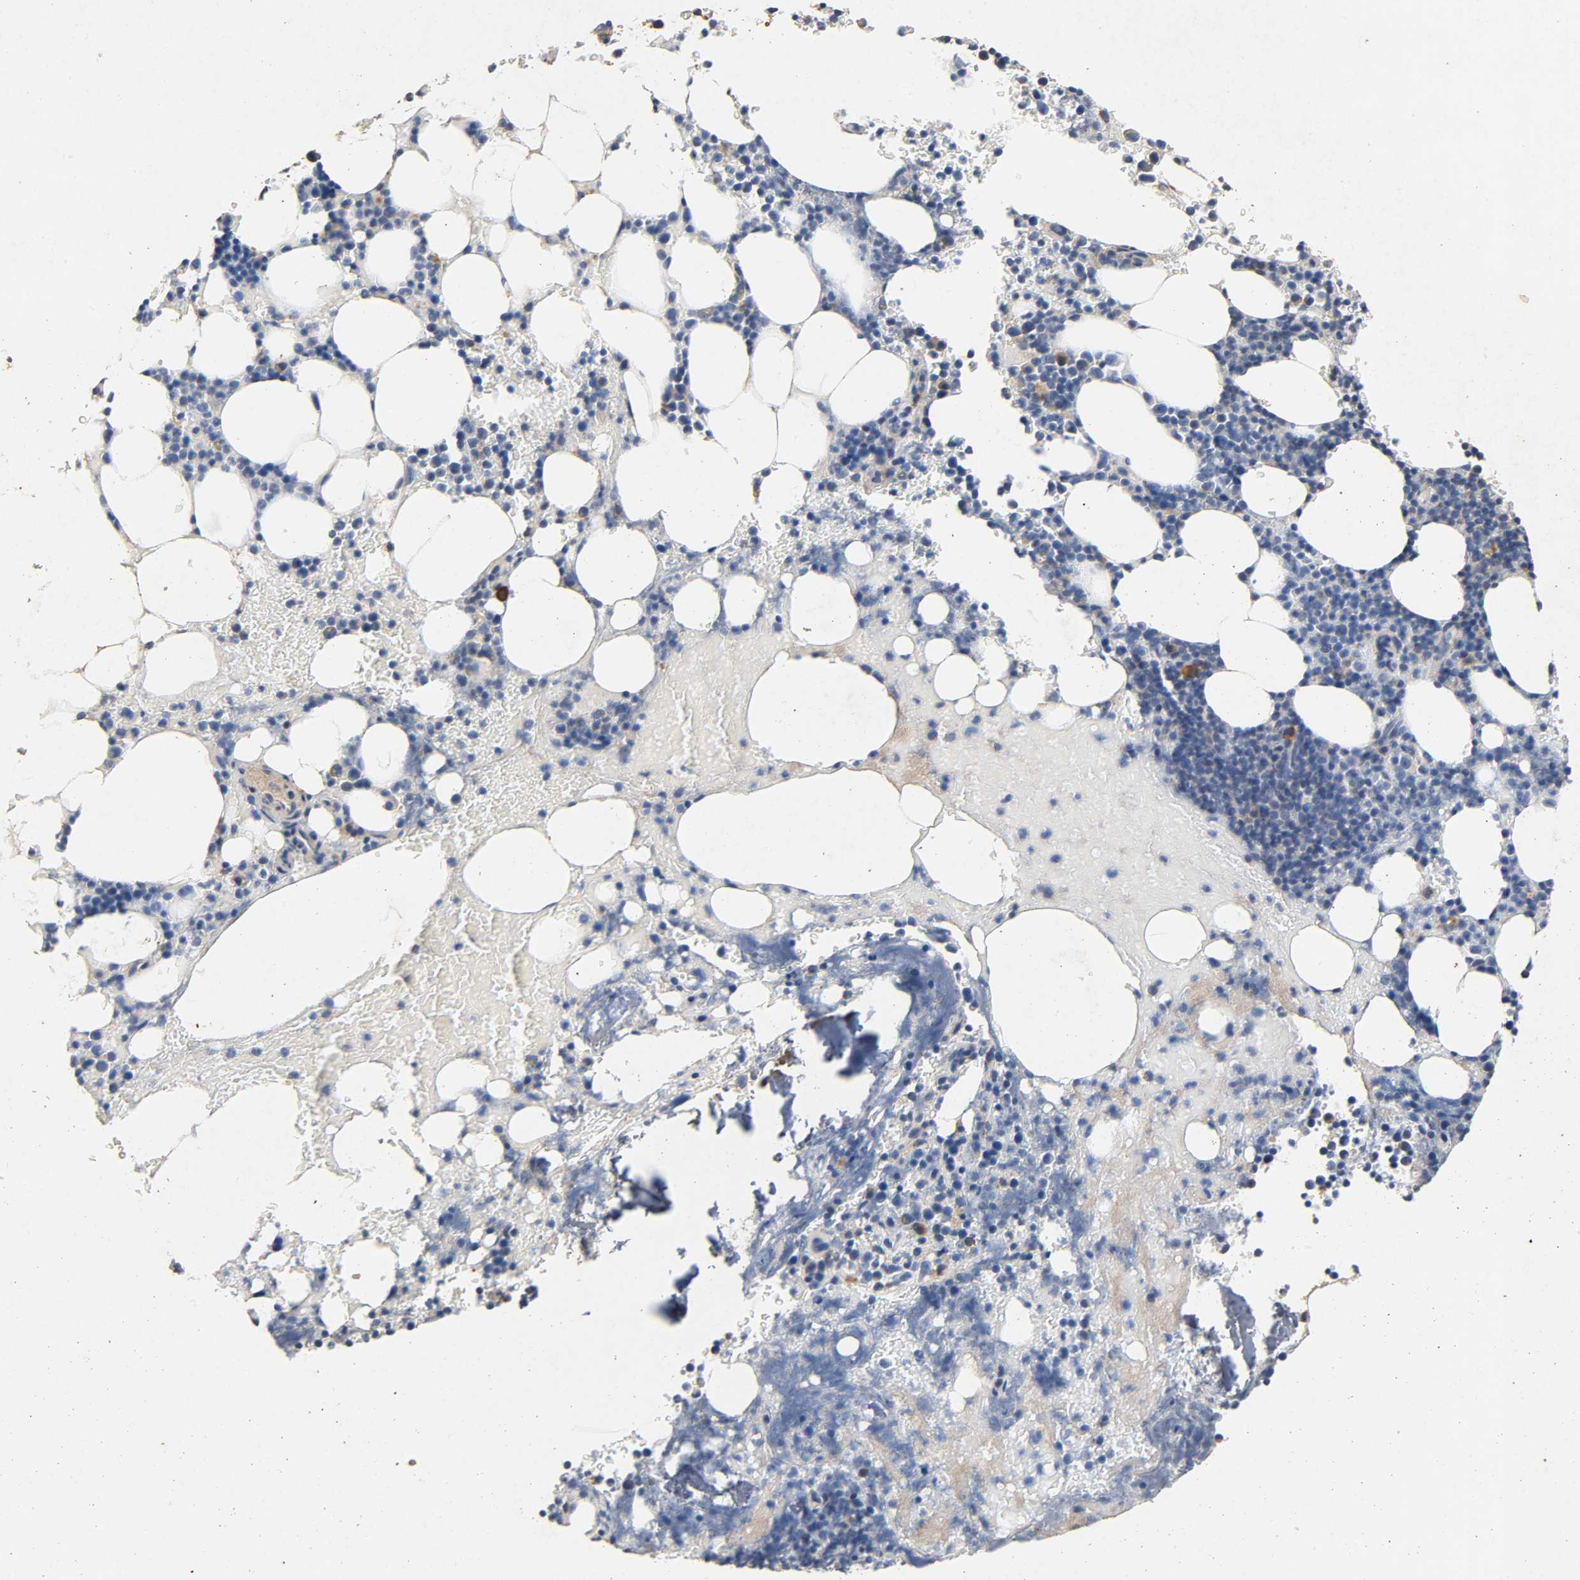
{"staining": {"intensity": "strong", "quantity": "<25%", "location": "cytoplasmic/membranous"}, "tissue": "bone marrow", "cell_type": "Hematopoietic cells", "image_type": "normal", "snomed": [{"axis": "morphology", "description": "Normal tissue, NOS"}, {"axis": "topography", "description": "Bone marrow"}], "caption": "The photomicrograph shows immunohistochemical staining of unremarkable bone marrow. There is strong cytoplasmic/membranous positivity is present in about <25% of hematopoietic cells.", "gene": "NDUFS3", "patient": {"sex": "female", "age": 73}}